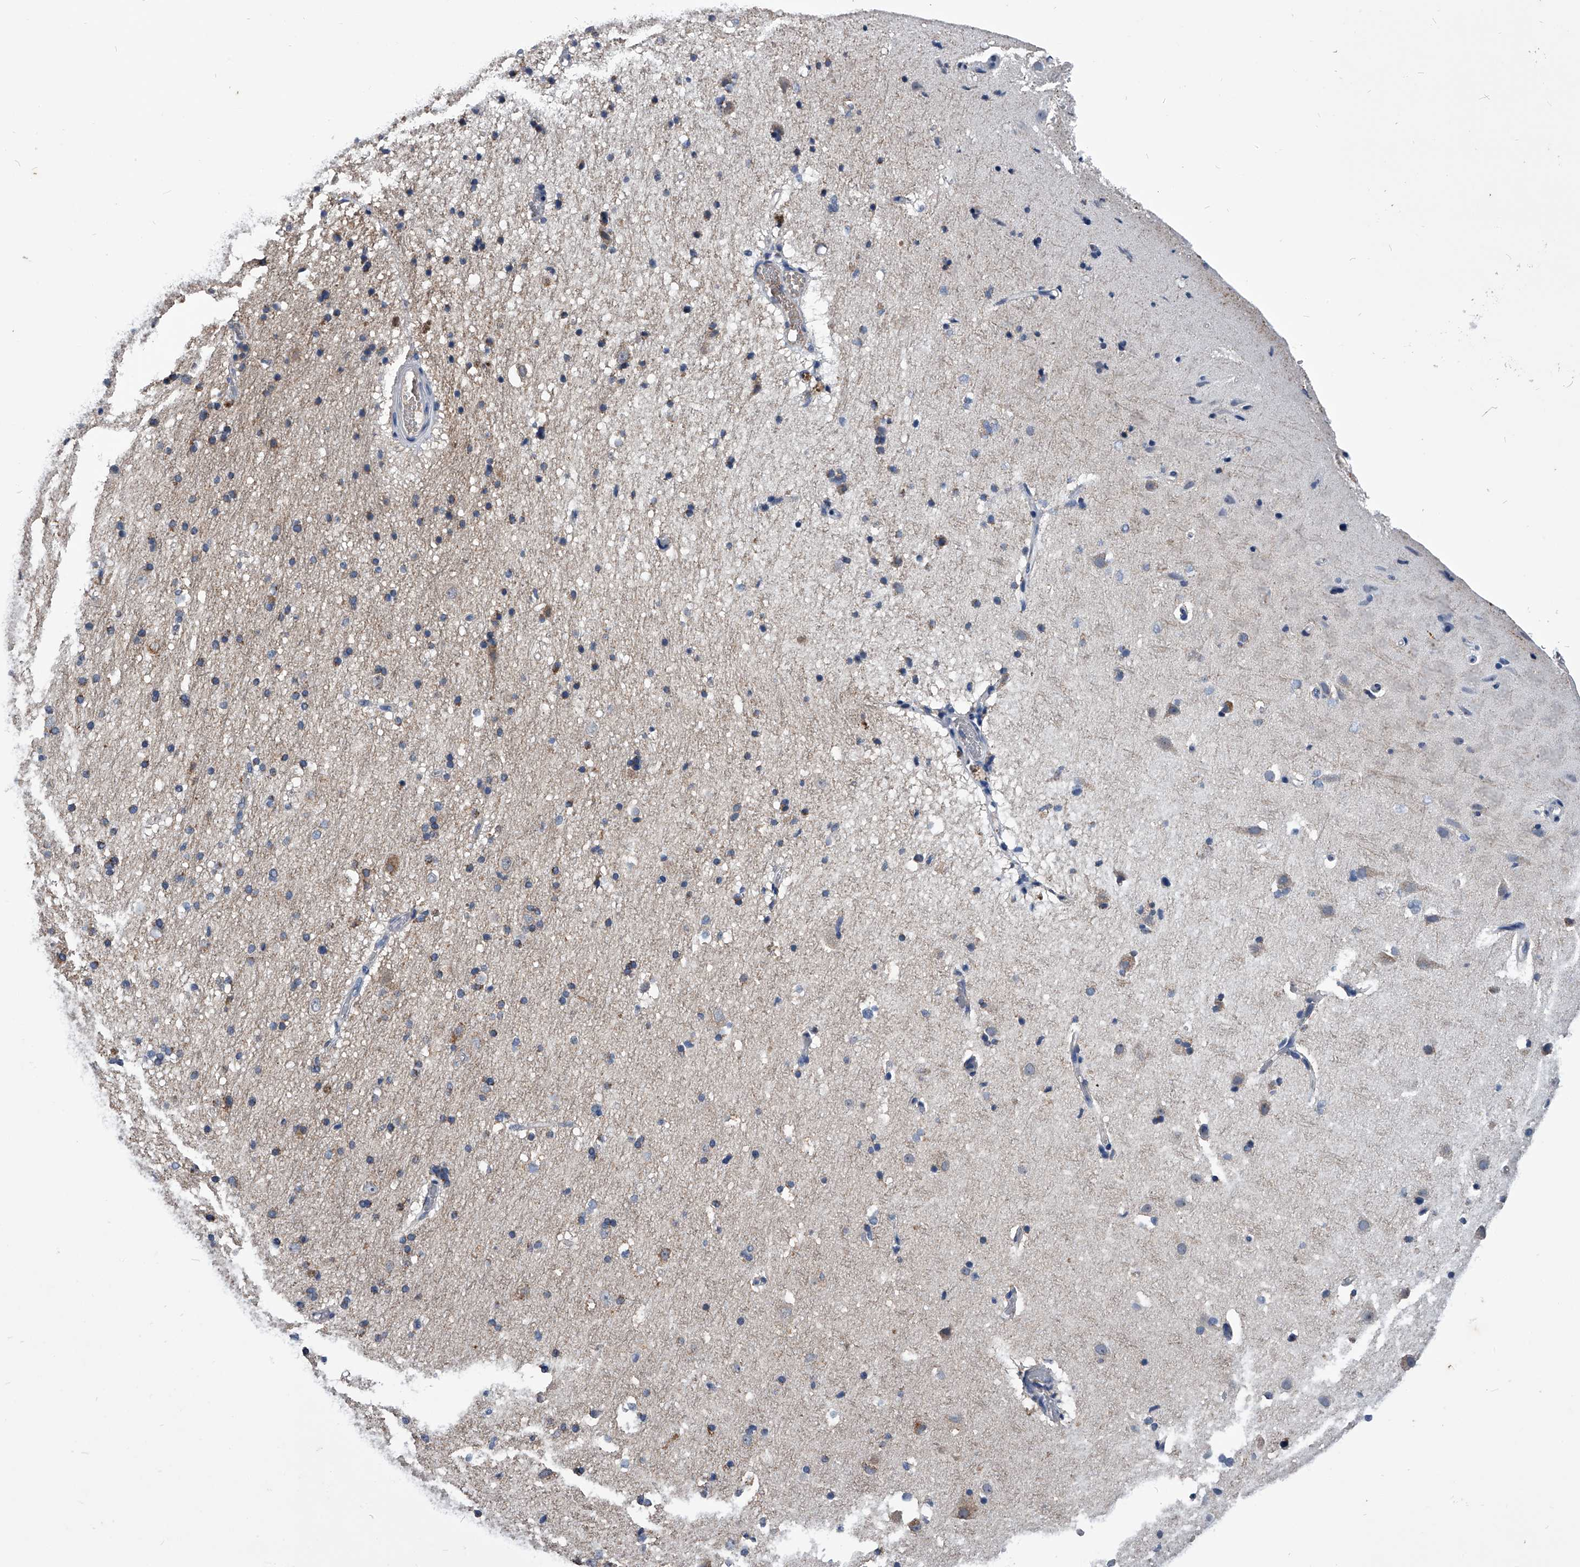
{"staining": {"intensity": "negative", "quantity": "none", "location": "none"}, "tissue": "cerebral cortex", "cell_type": "Endothelial cells", "image_type": "normal", "snomed": [{"axis": "morphology", "description": "Normal tissue, NOS"}, {"axis": "topography", "description": "Cerebral cortex"}], "caption": "High magnification brightfield microscopy of normal cerebral cortex stained with DAB (brown) and counterstained with hematoxylin (blue): endothelial cells show no significant positivity. The staining was performed using DAB to visualize the protein expression in brown, while the nuclei were stained in blue with hematoxylin (Magnification: 20x).", "gene": "OAT", "patient": {"sex": "male", "age": 34}}